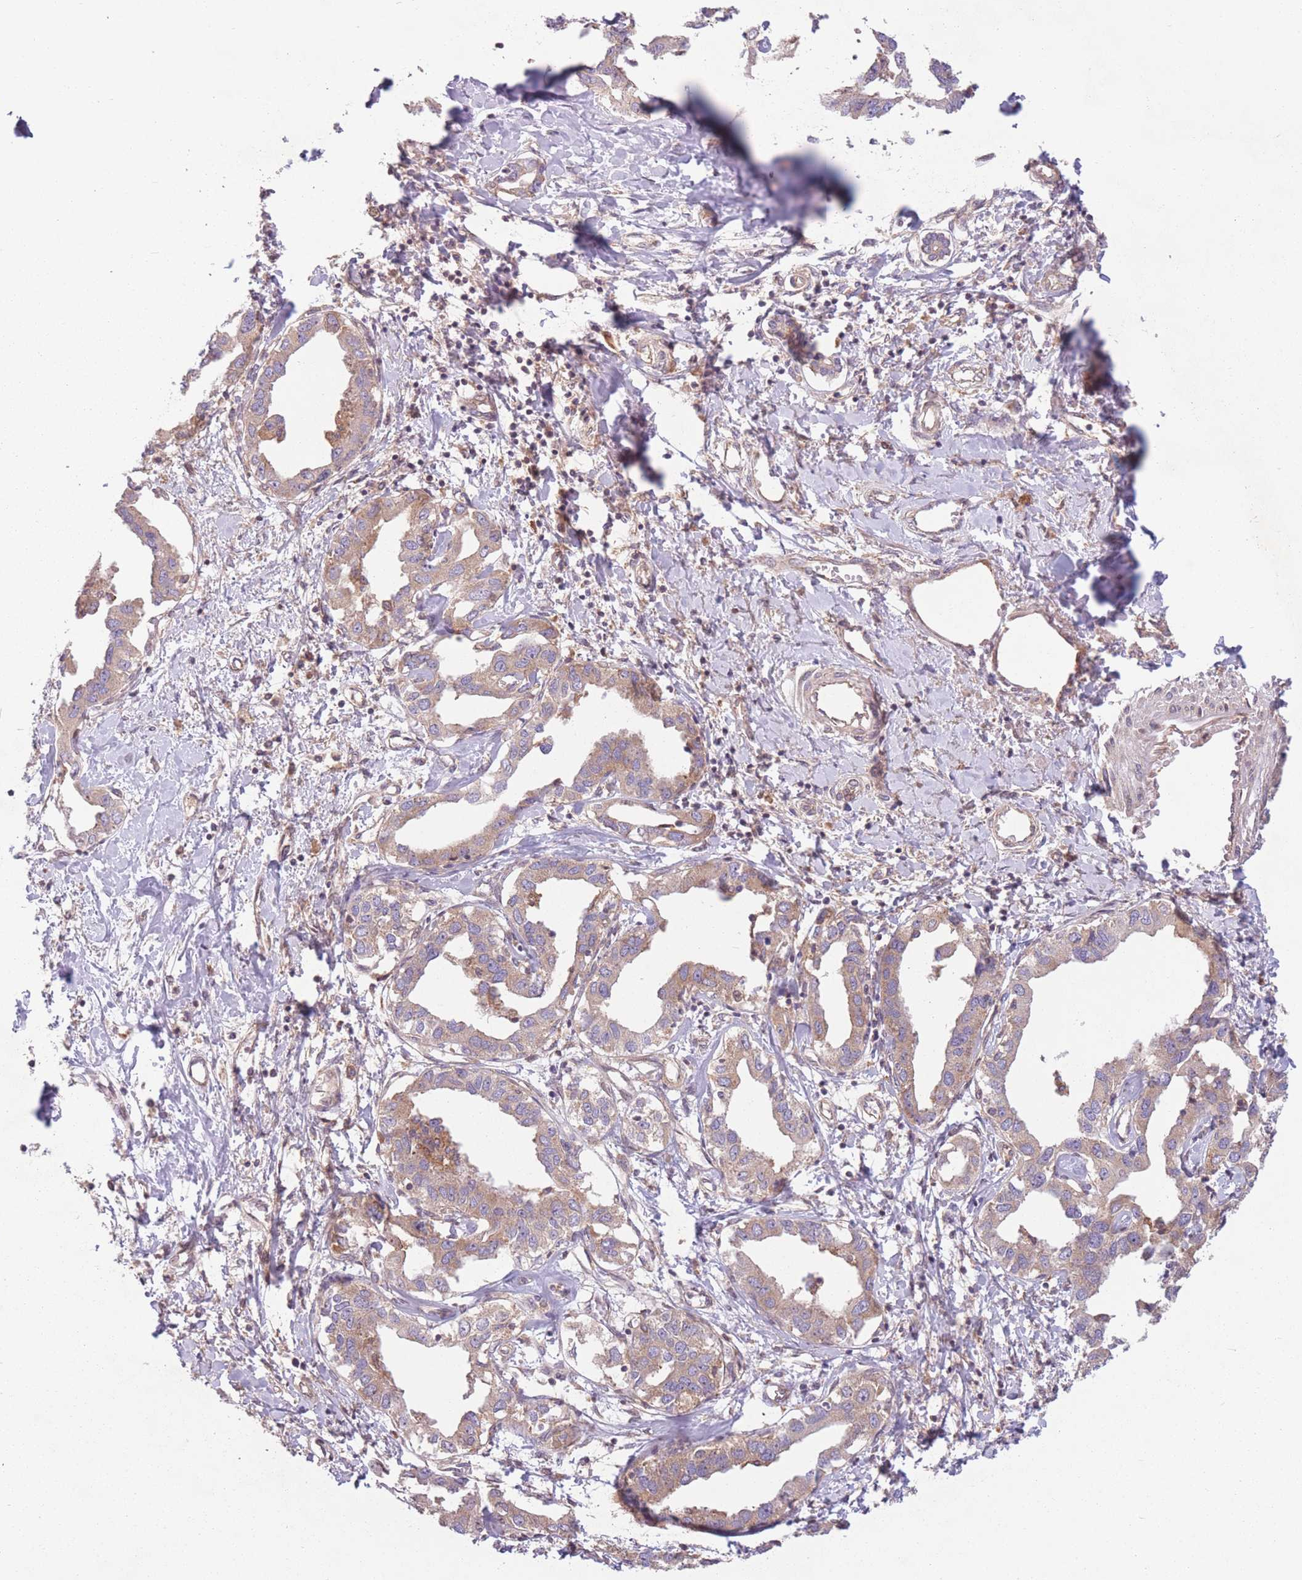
{"staining": {"intensity": "weak", "quantity": "25%-75%", "location": "cytoplasmic/membranous"}, "tissue": "liver cancer", "cell_type": "Tumor cells", "image_type": "cancer", "snomed": [{"axis": "morphology", "description": "Cholangiocarcinoma"}, {"axis": "topography", "description": "Liver"}], "caption": "This image reveals immunohistochemistry (IHC) staining of human liver cancer (cholangiocarcinoma), with low weak cytoplasmic/membranous expression in about 25%-75% of tumor cells.", "gene": "WASHC2A", "patient": {"sex": "male", "age": 59}}